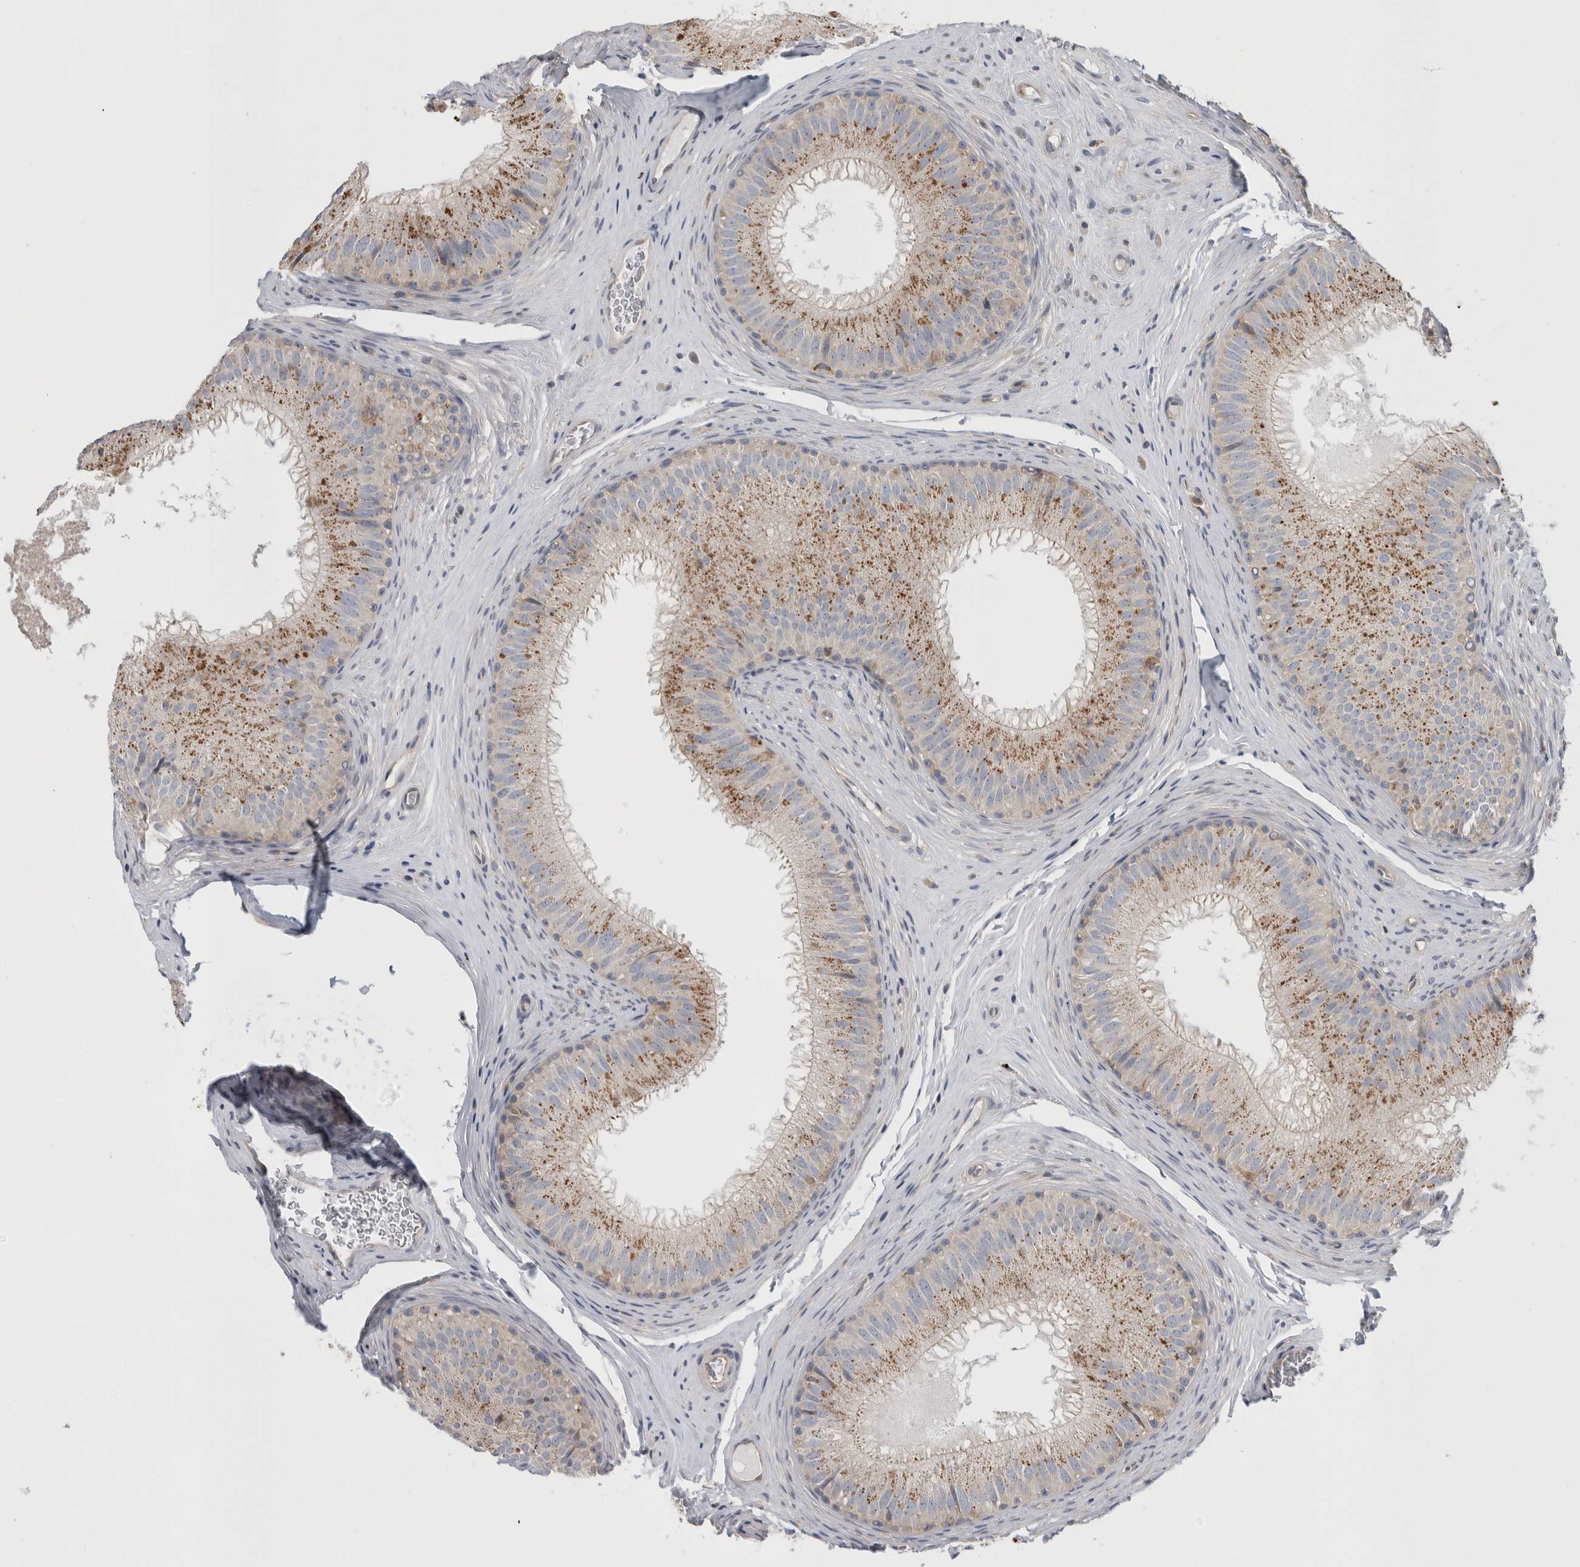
{"staining": {"intensity": "moderate", "quantity": "25%-75%", "location": "cytoplasmic/membranous"}, "tissue": "epididymis", "cell_type": "Glandular cells", "image_type": "normal", "snomed": [{"axis": "morphology", "description": "Normal tissue, NOS"}, {"axis": "topography", "description": "Epididymis"}], "caption": "Glandular cells reveal medium levels of moderate cytoplasmic/membranous staining in about 25%-75% of cells in normal human epididymis. The staining was performed using DAB to visualize the protein expression in brown, while the nuclei were stained in blue with hematoxylin (Magnification: 20x).", "gene": "GRIK2", "patient": {"sex": "male", "age": 32}}